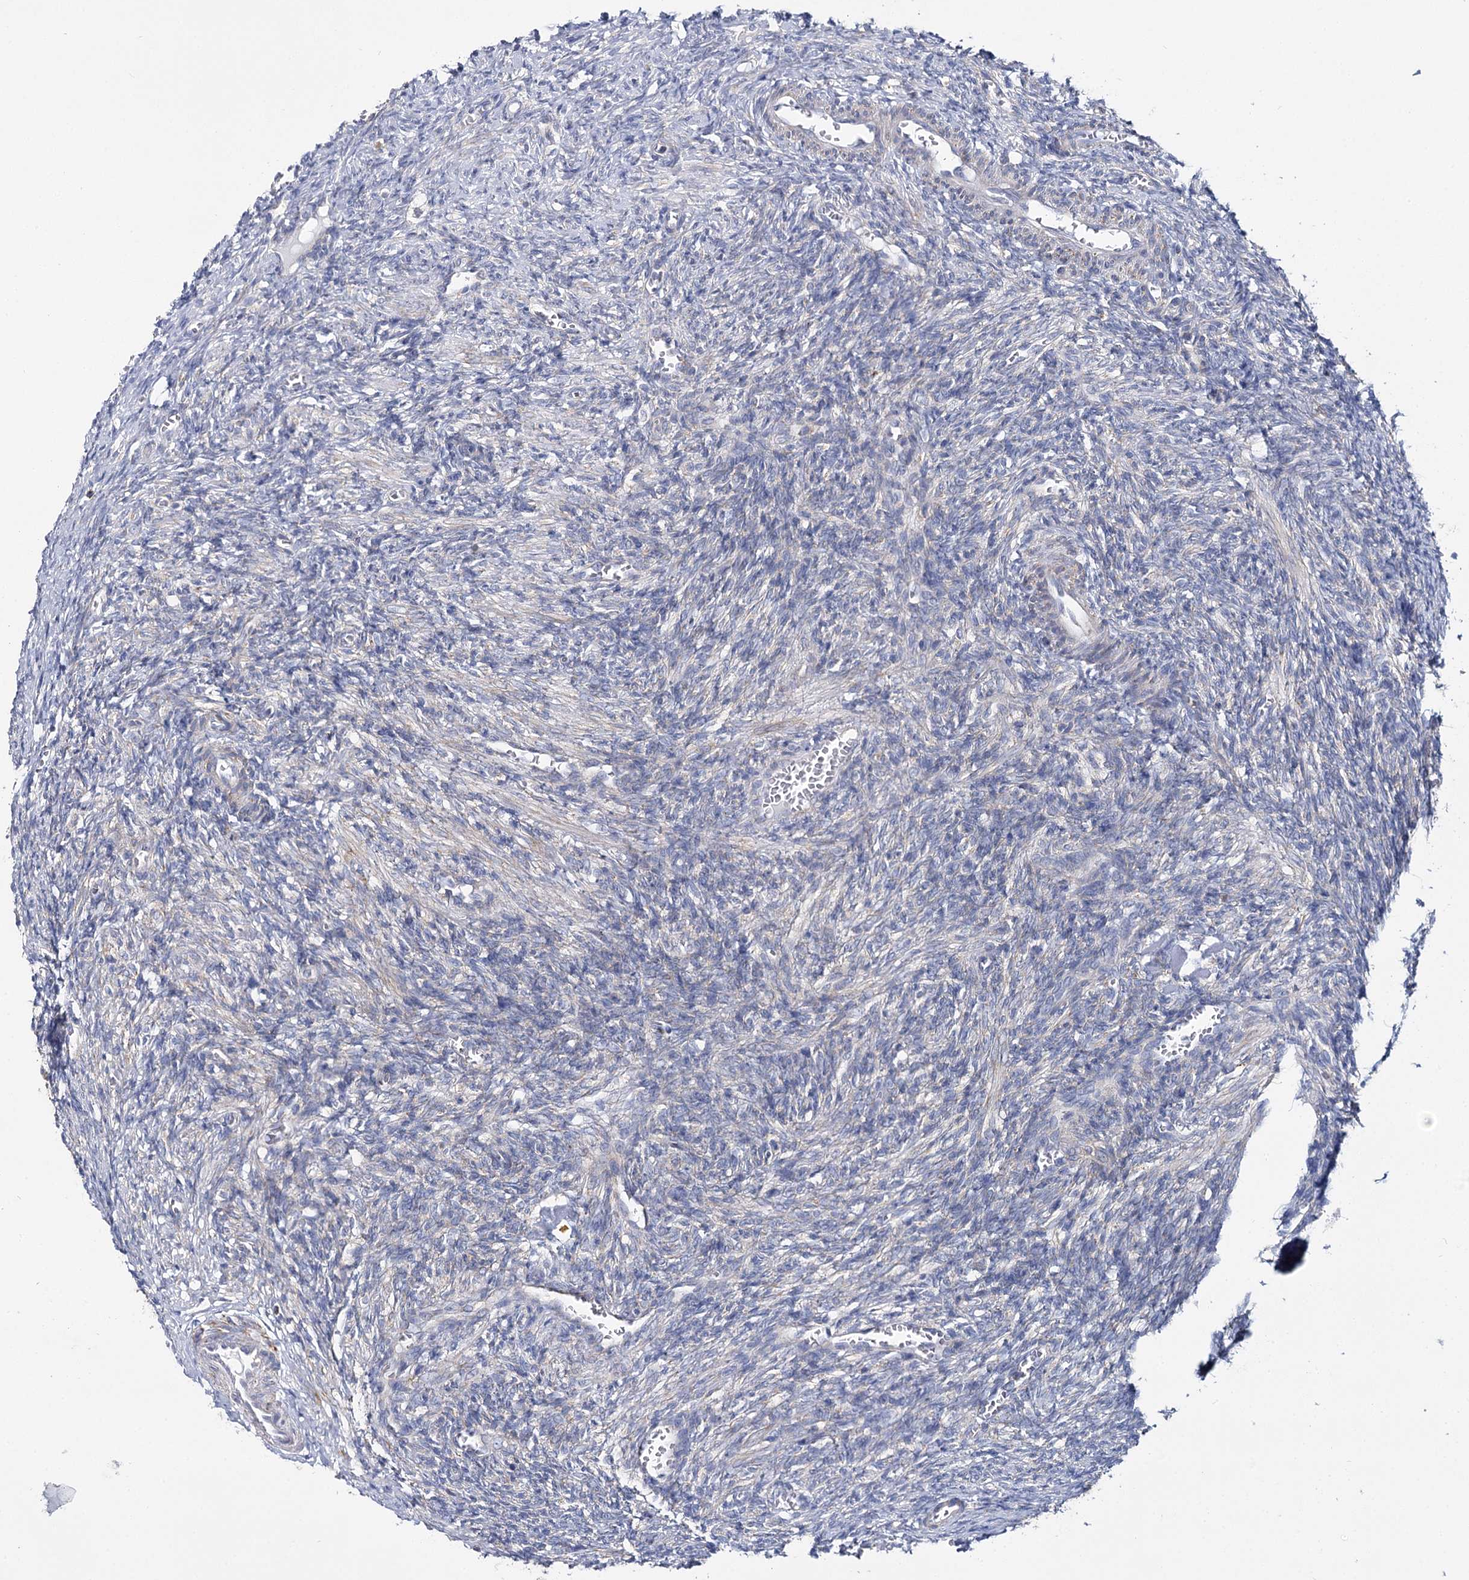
{"staining": {"intensity": "negative", "quantity": "none", "location": "none"}, "tissue": "ovary", "cell_type": "Ovarian stroma cells", "image_type": "normal", "snomed": [{"axis": "morphology", "description": "Normal tissue, NOS"}, {"axis": "topography", "description": "Ovary"}], "caption": "The histopathology image shows no staining of ovarian stroma cells in benign ovary.", "gene": "THUMPD3", "patient": {"sex": "female", "age": 27}}